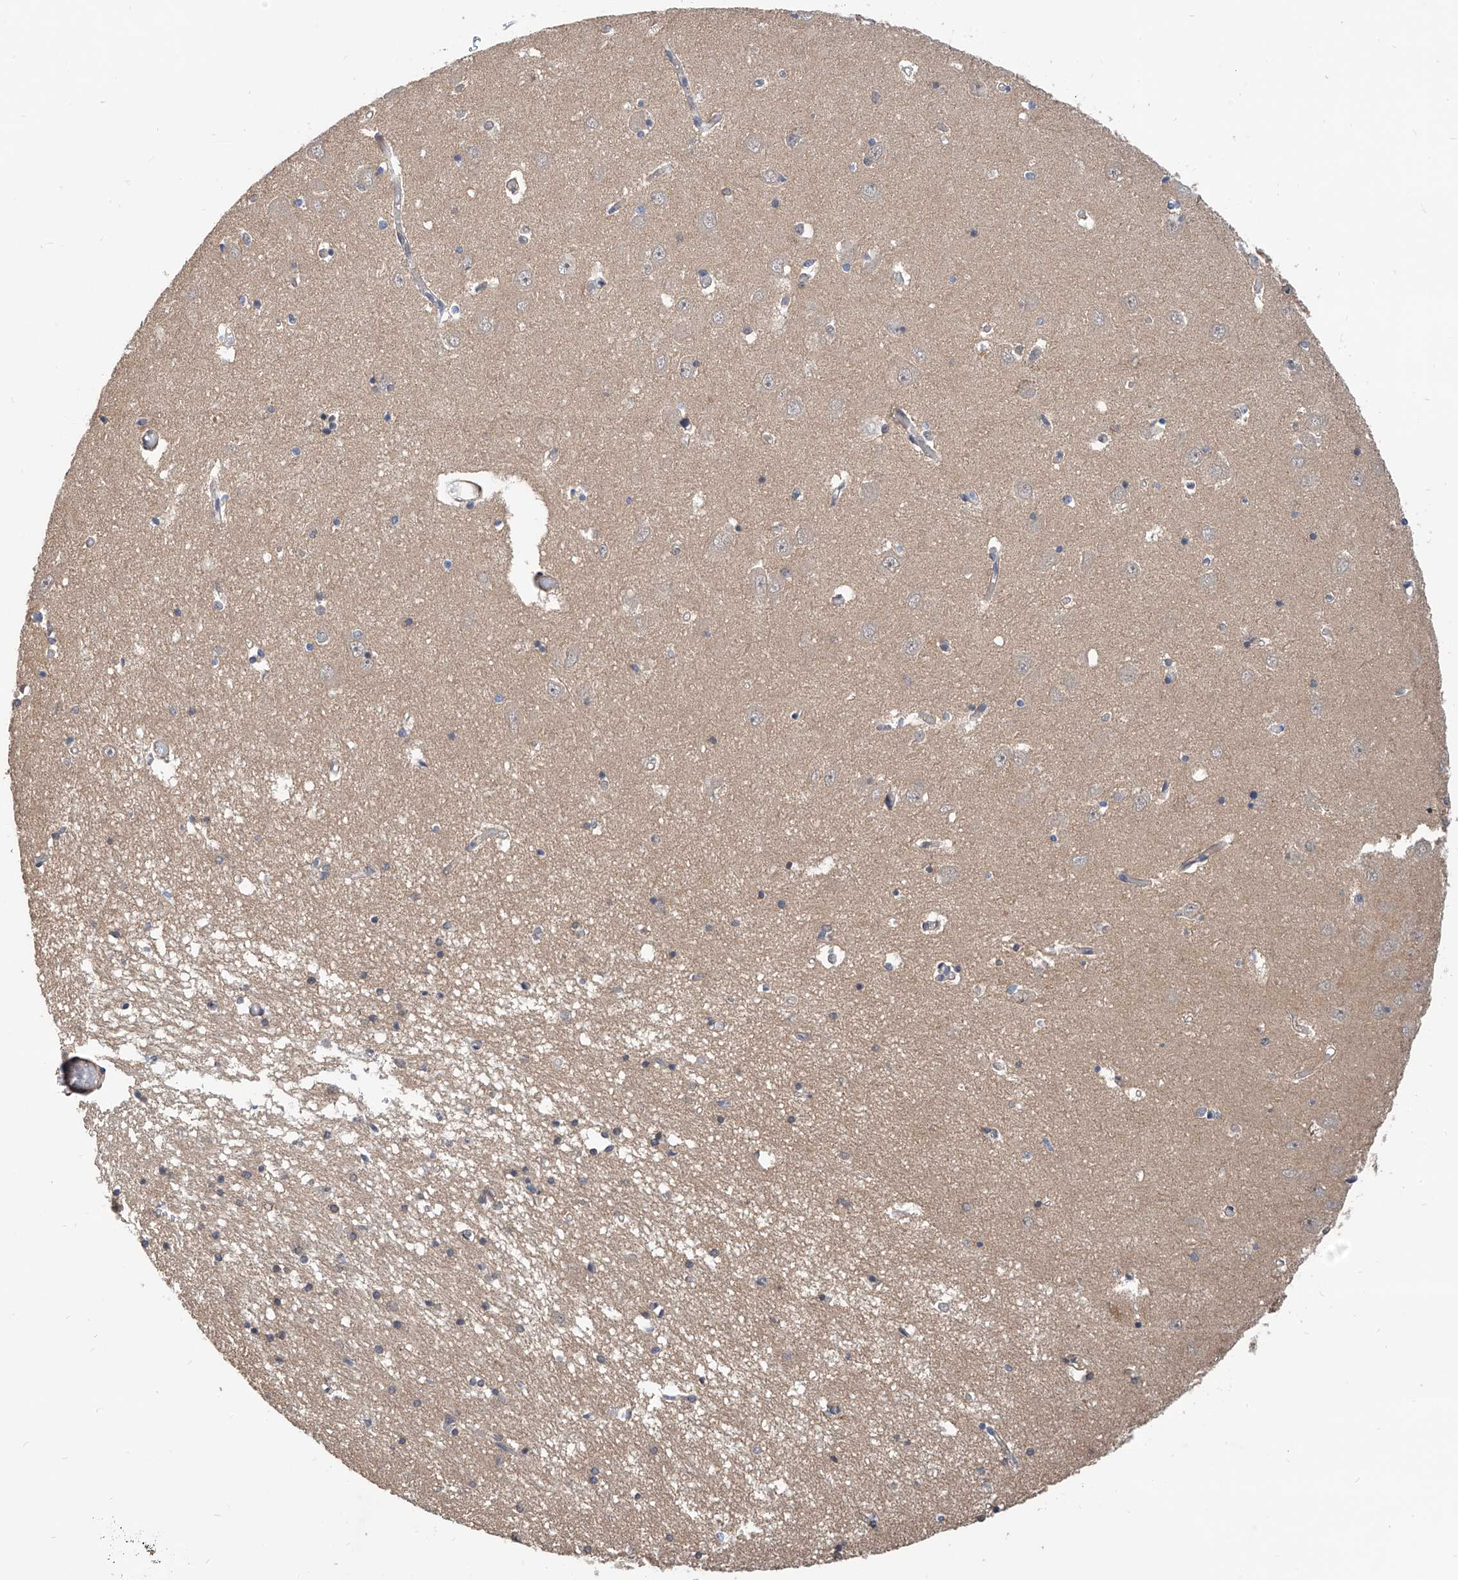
{"staining": {"intensity": "negative", "quantity": "none", "location": "none"}, "tissue": "hippocampus", "cell_type": "Glial cells", "image_type": "normal", "snomed": [{"axis": "morphology", "description": "Normal tissue, NOS"}, {"axis": "topography", "description": "Hippocampus"}], "caption": "Immunohistochemistry photomicrograph of unremarkable hippocampus: human hippocampus stained with DAB (3,3'-diaminobenzidine) reveals no significant protein expression in glial cells.", "gene": "MAGEE2", "patient": {"sex": "male", "age": 70}}